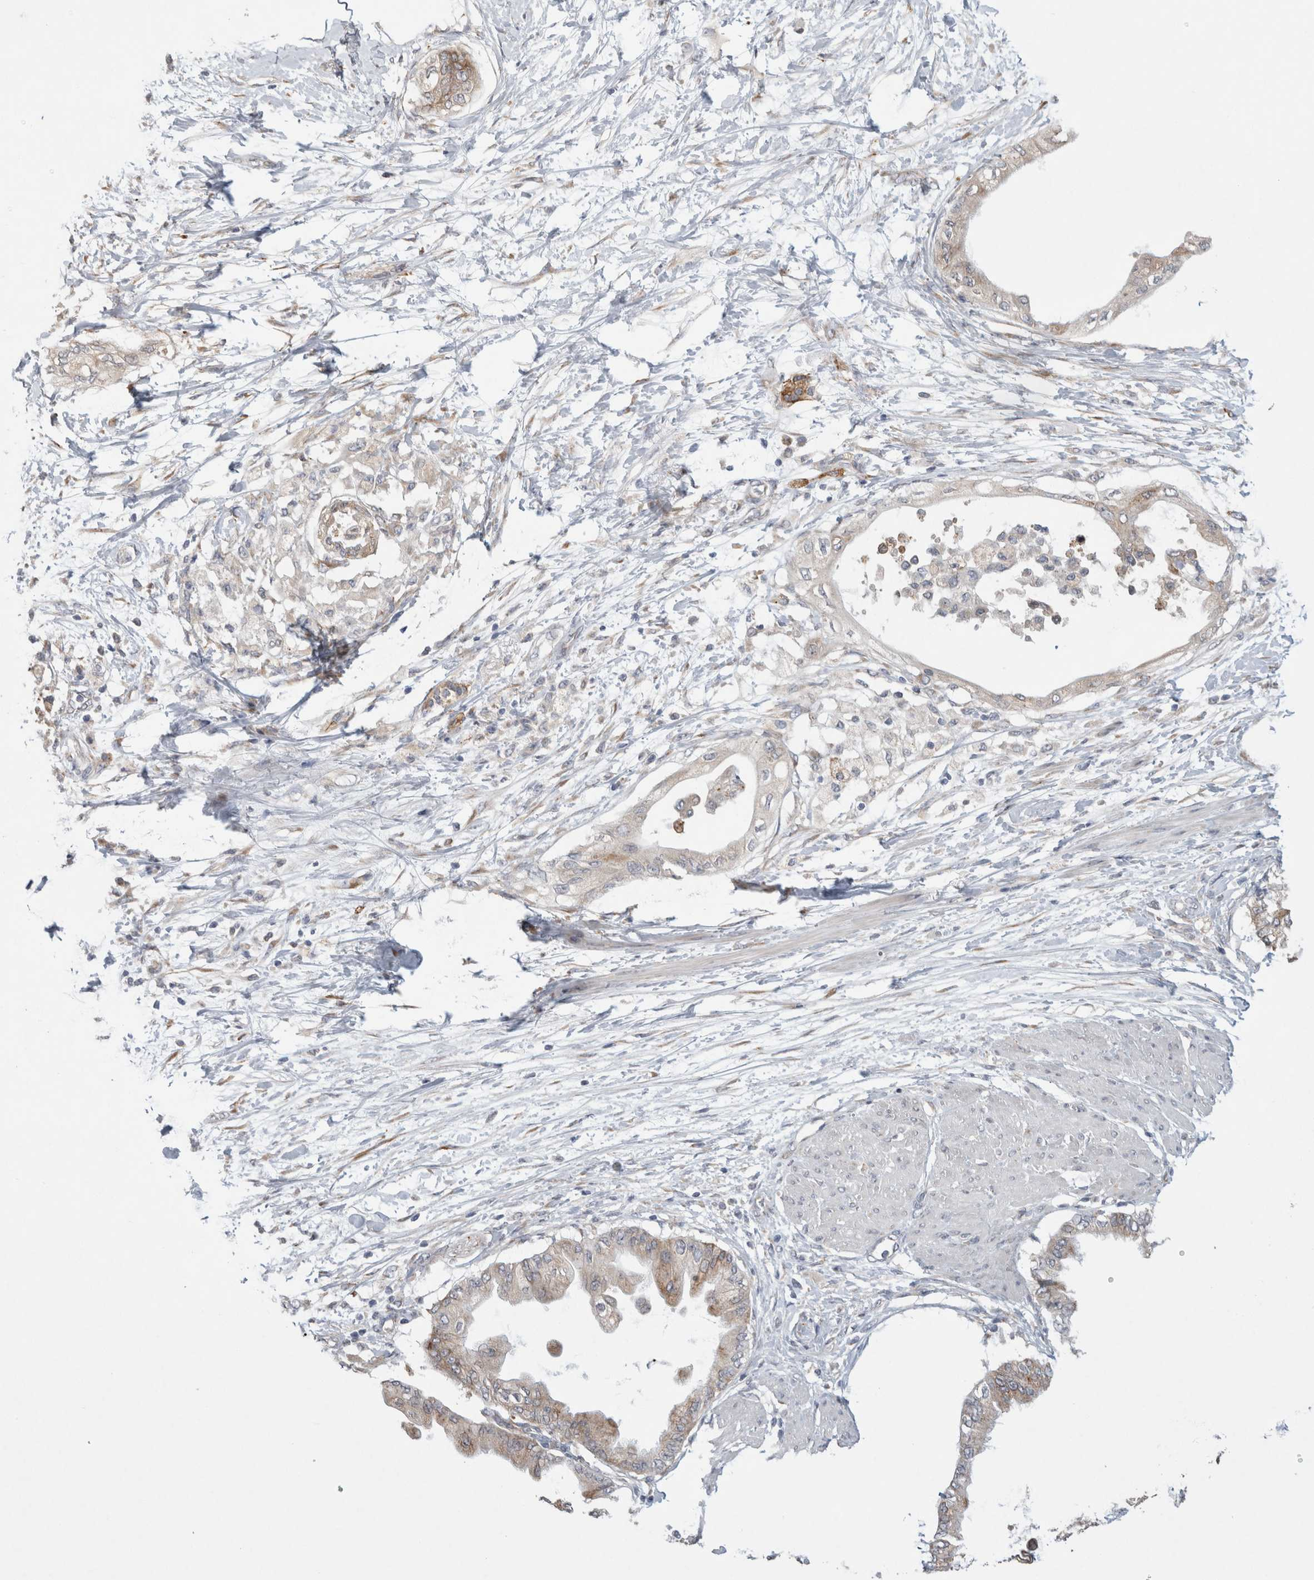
{"staining": {"intensity": "weak", "quantity": "<25%", "location": "cytoplasmic/membranous"}, "tissue": "pancreatic cancer", "cell_type": "Tumor cells", "image_type": "cancer", "snomed": [{"axis": "morphology", "description": "Normal tissue, NOS"}, {"axis": "morphology", "description": "Adenocarcinoma, NOS"}, {"axis": "topography", "description": "Pancreas"}, {"axis": "topography", "description": "Duodenum"}], "caption": "Tumor cells show no significant positivity in pancreatic adenocarcinoma.", "gene": "TRMT9B", "patient": {"sex": "female", "age": 60}}